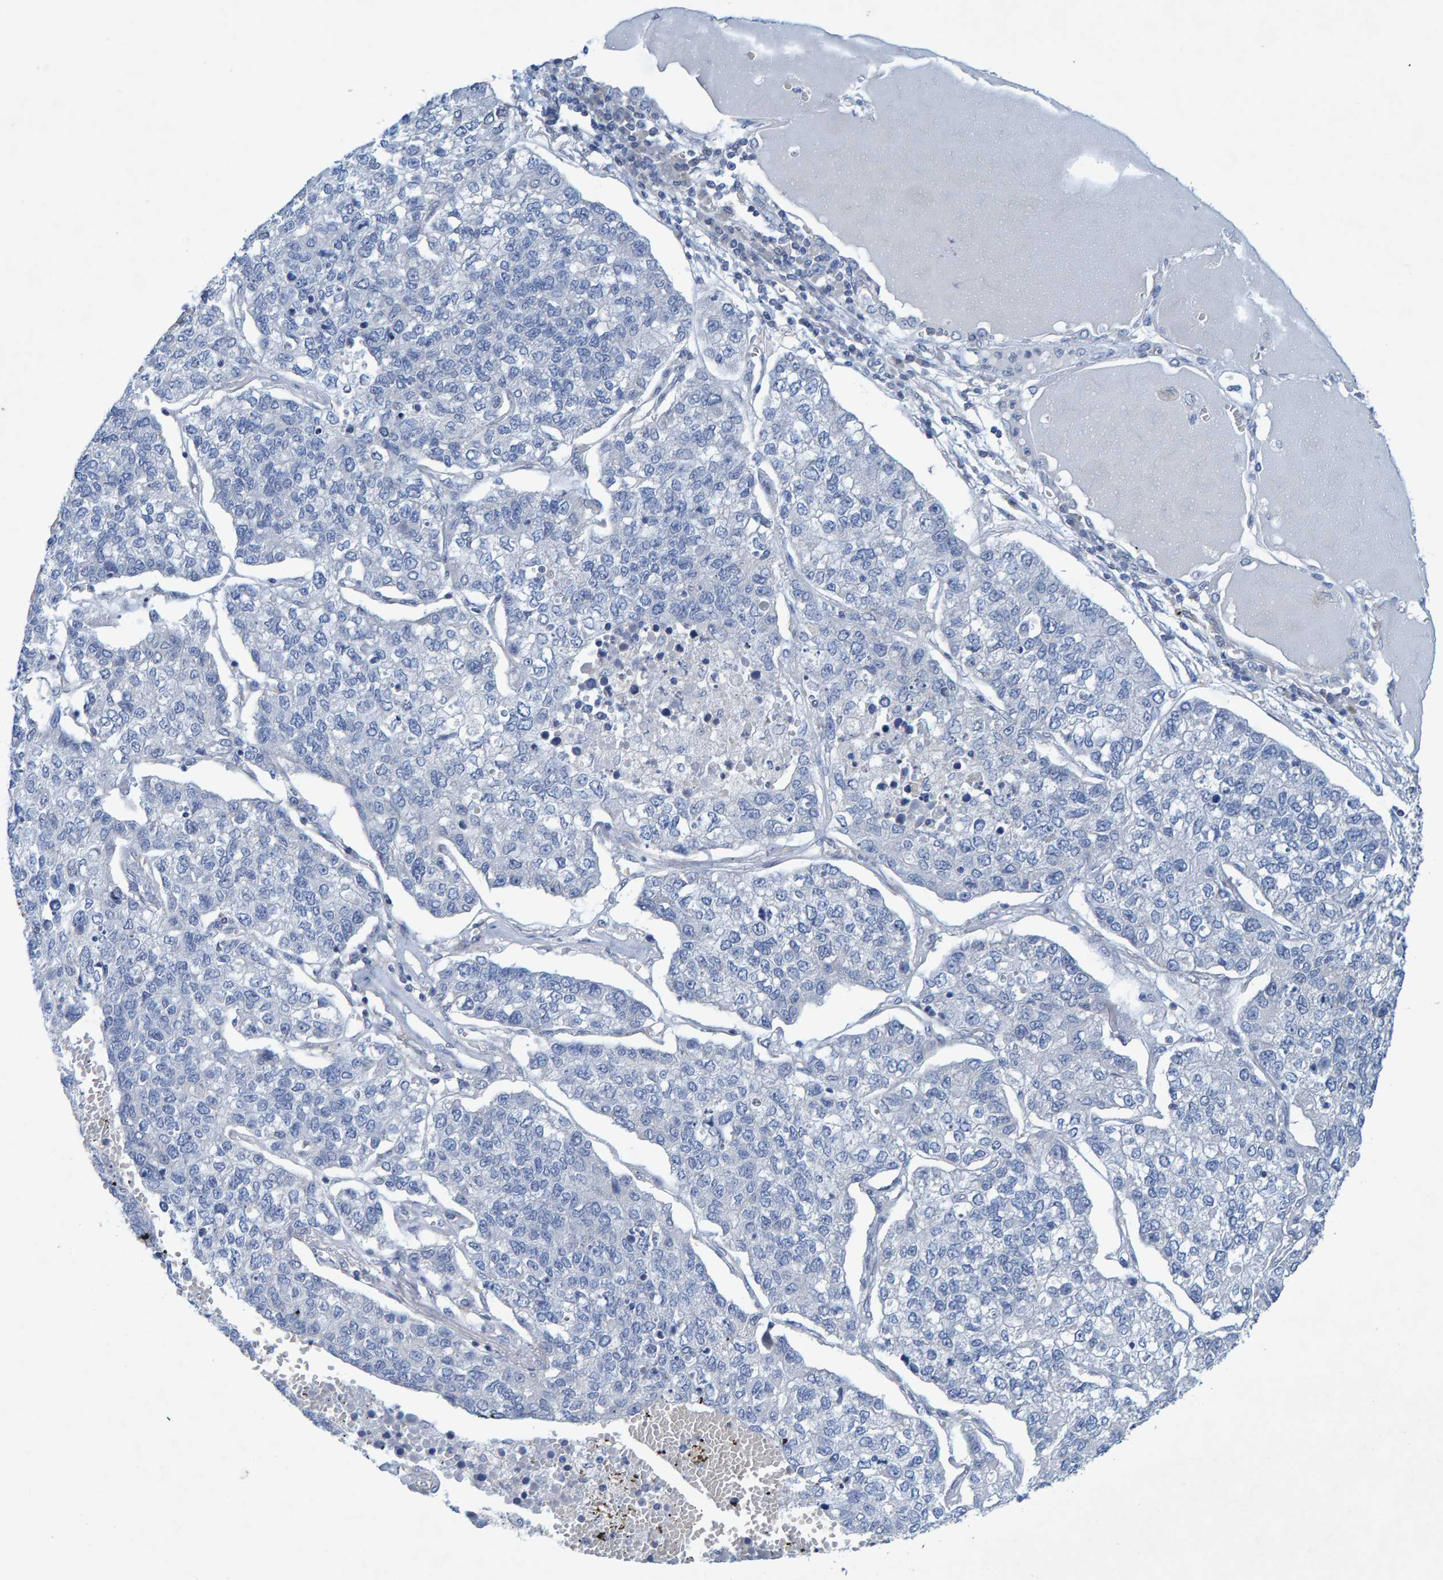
{"staining": {"intensity": "negative", "quantity": "none", "location": "none"}, "tissue": "lung cancer", "cell_type": "Tumor cells", "image_type": "cancer", "snomed": [{"axis": "morphology", "description": "Adenocarcinoma, NOS"}, {"axis": "topography", "description": "Lung"}], "caption": "Immunohistochemistry (IHC) photomicrograph of neoplastic tissue: human lung cancer (adenocarcinoma) stained with DAB (3,3'-diaminobenzidine) demonstrates no significant protein expression in tumor cells.", "gene": "ALAD", "patient": {"sex": "male", "age": 49}}